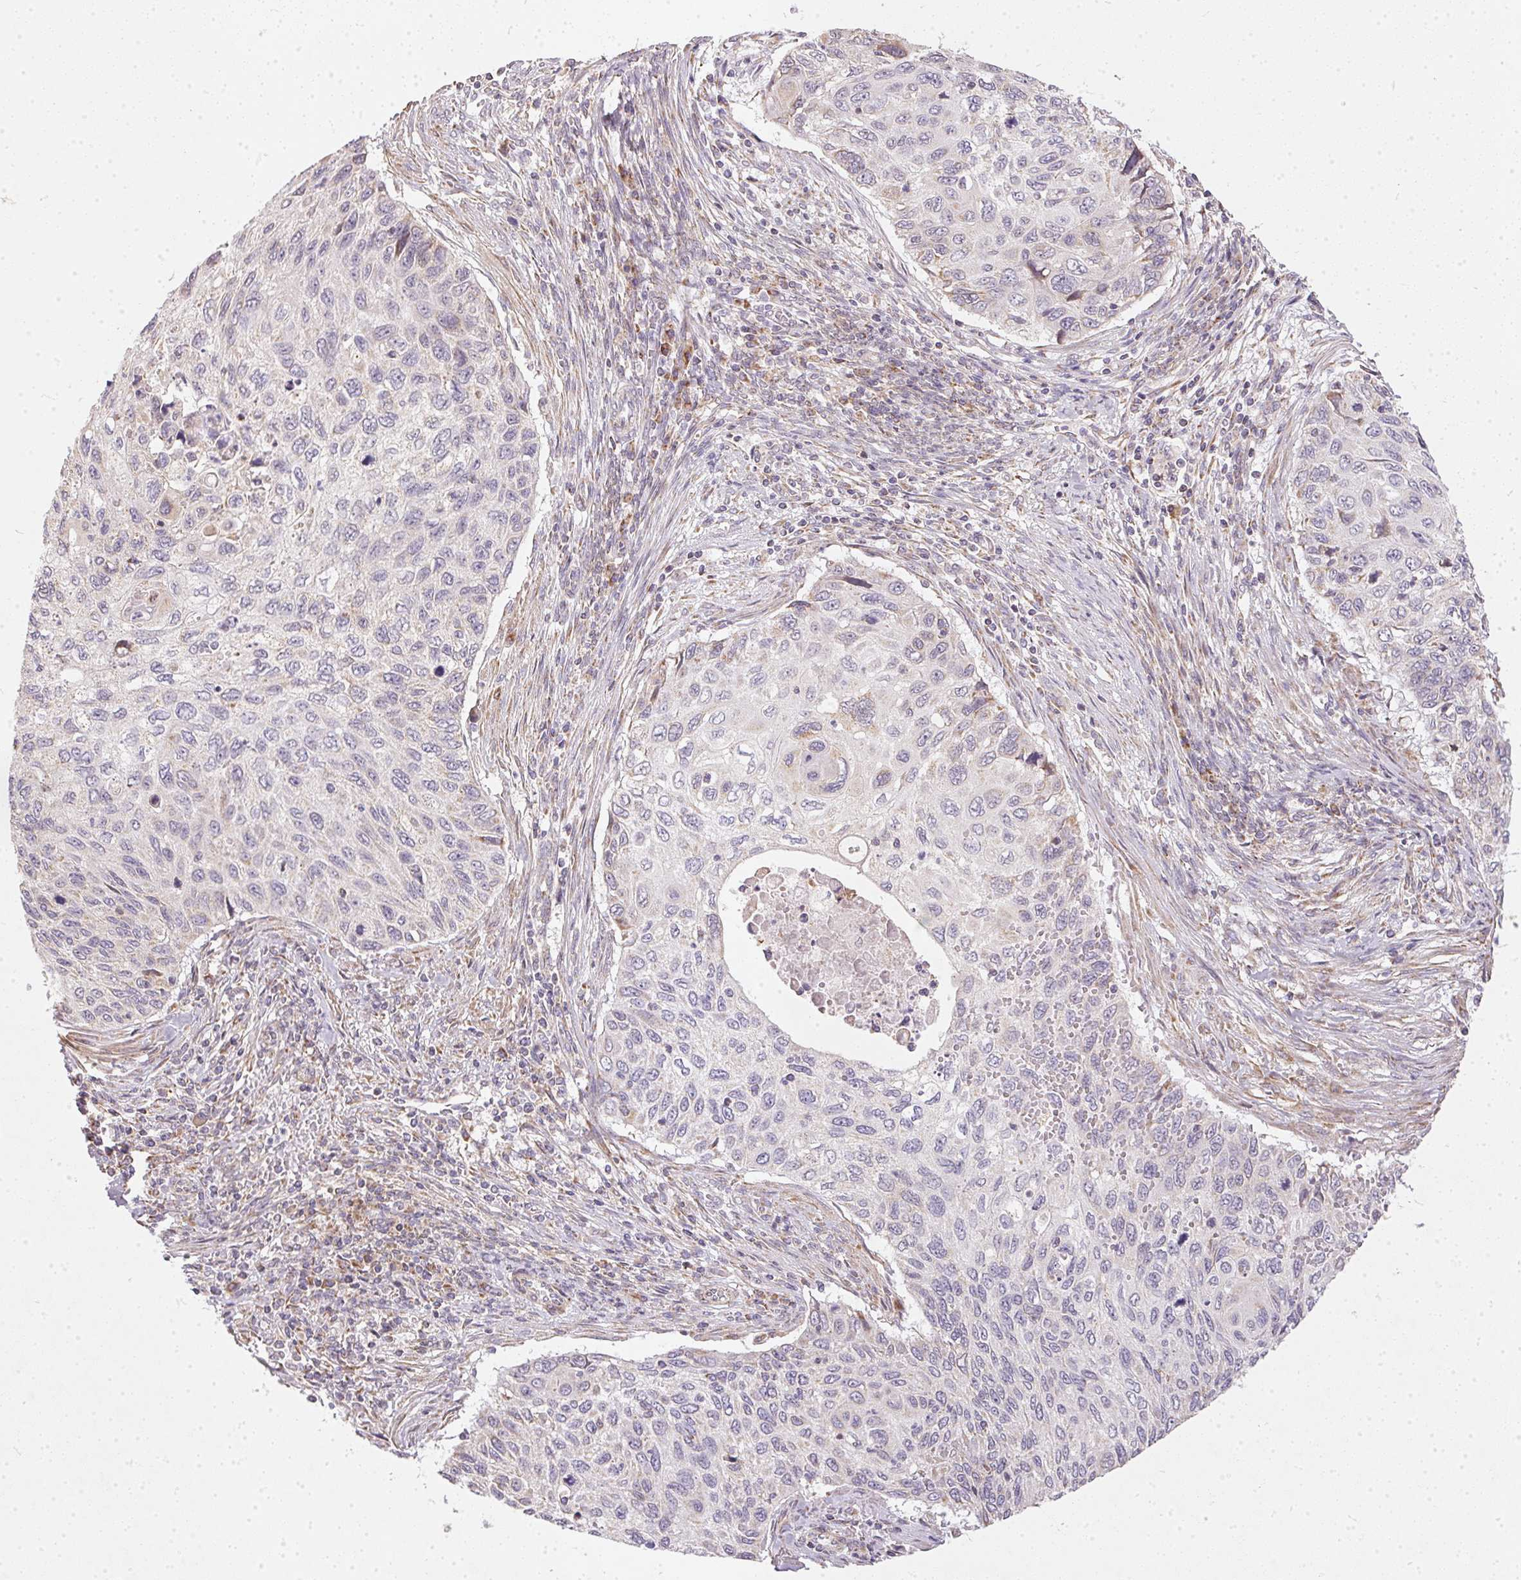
{"staining": {"intensity": "negative", "quantity": "none", "location": "none"}, "tissue": "cervical cancer", "cell_type": "Tumor cells", "image_type": "cancer", "snomed": [{"axis": "morphology", "description": "Squamous cell carcinoma, NOS"}, {"axis": "topography", "description": "Cervix"}], "caption": "Immunohistochemical staining of human cervical cancer demonstrates no significant positivity in tumor cells.", "gene": "VWA5B2", "patient": {"sex": "female", "age": 70}}